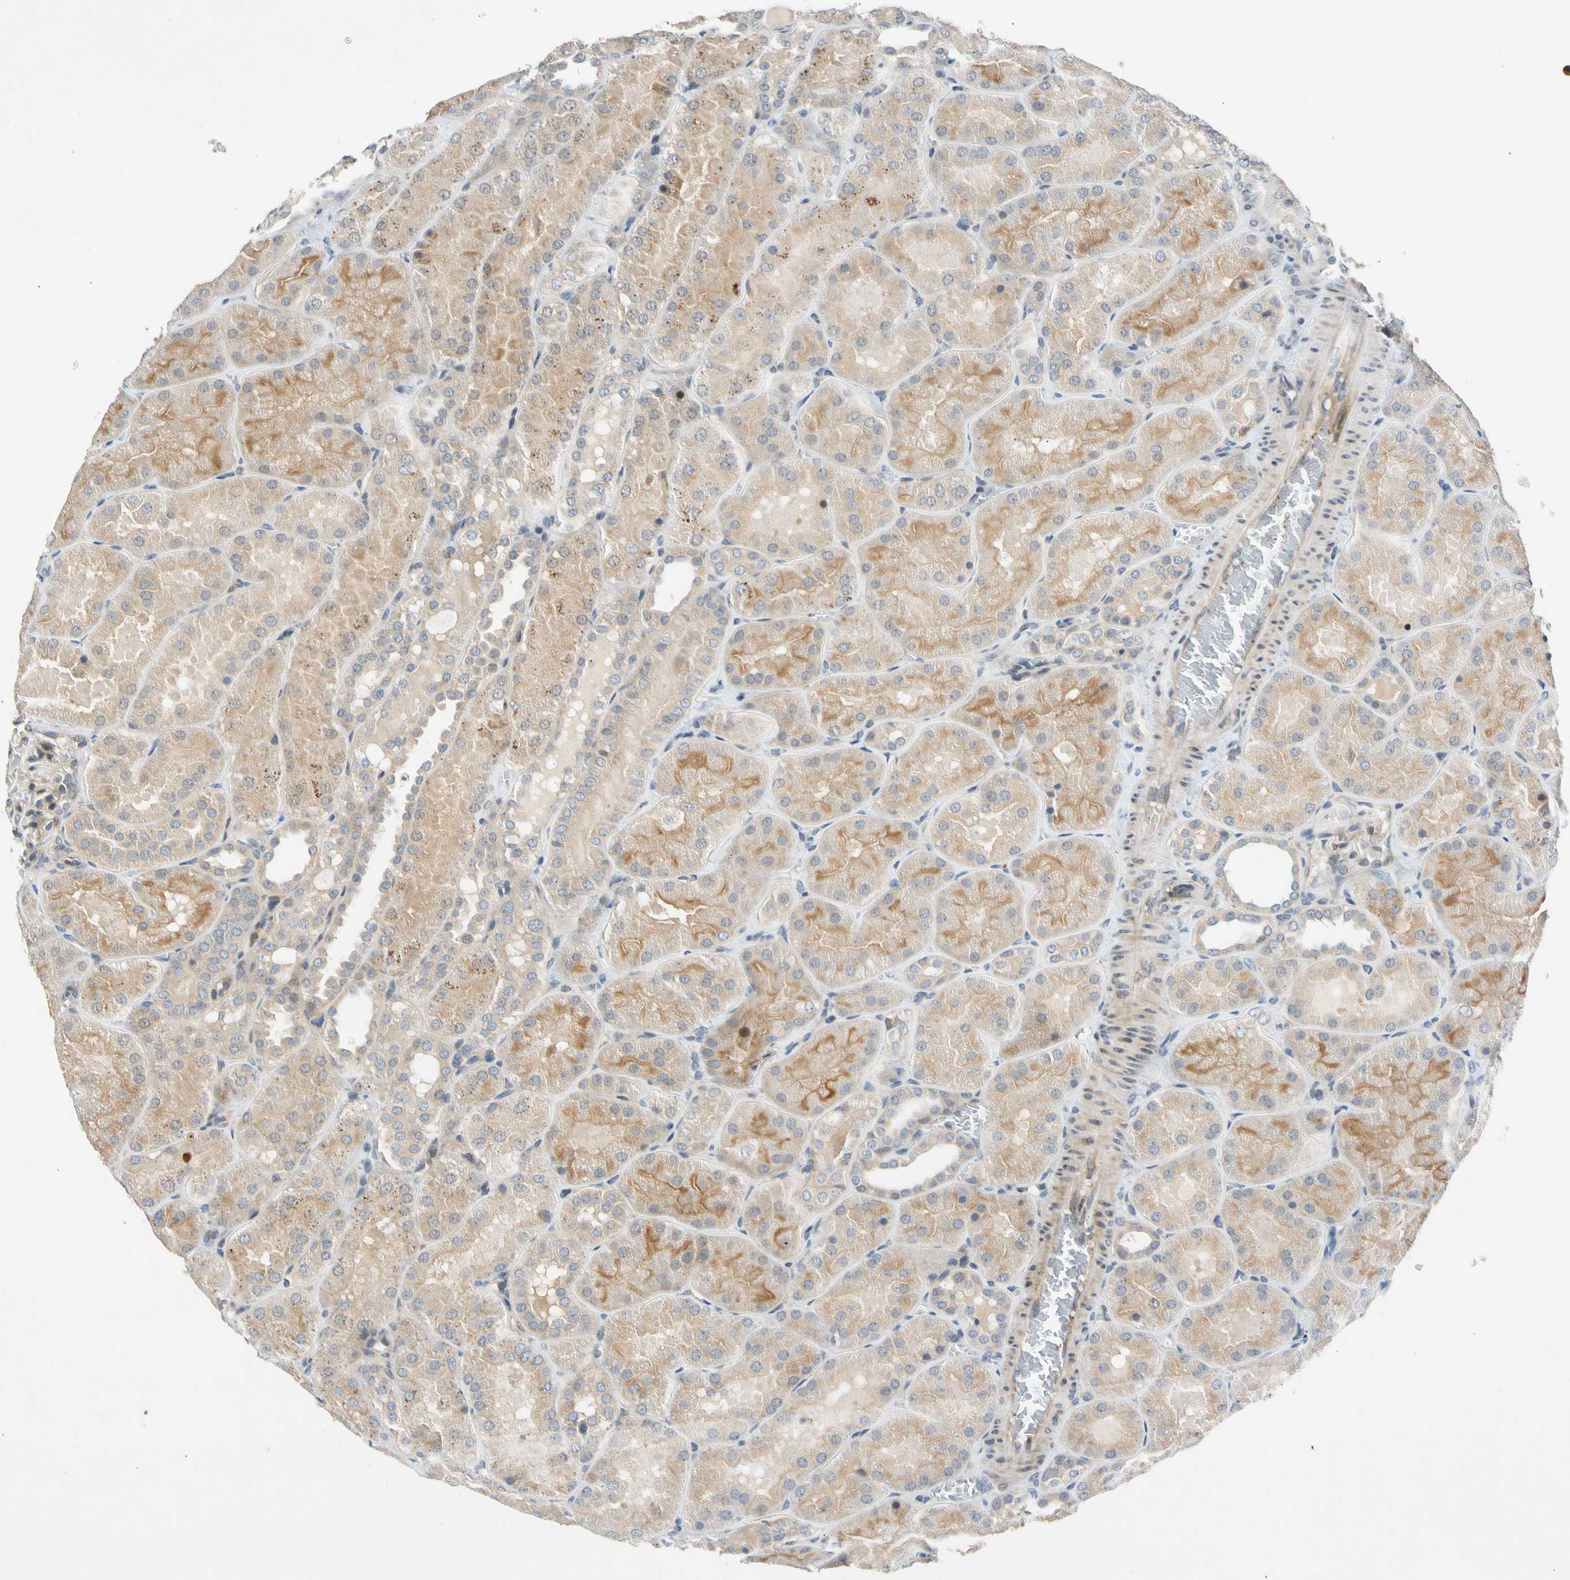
{"staining": {"intensity": "weak", "quantity": "<25%", "location": "cytoplasmic/membranous"}, "tissue": "kidney", "cell_type": "Cells in glomeruli", "image_type": "normal", "snomed": [{"axis": "morphology", "description": "Normal tissue, NOS"}, {"axis": "topography", "description": "Kidney"}], "caption": "Normal kidney was stained to show a protein in brown. There is no significant positivity in cells in glomeruli. The staining is performed using DAB brown chromogen with nuclei counter-stained in using hematoxylin.", "gene": "CNST", "patient": {"sex": "male", "age": 28}}